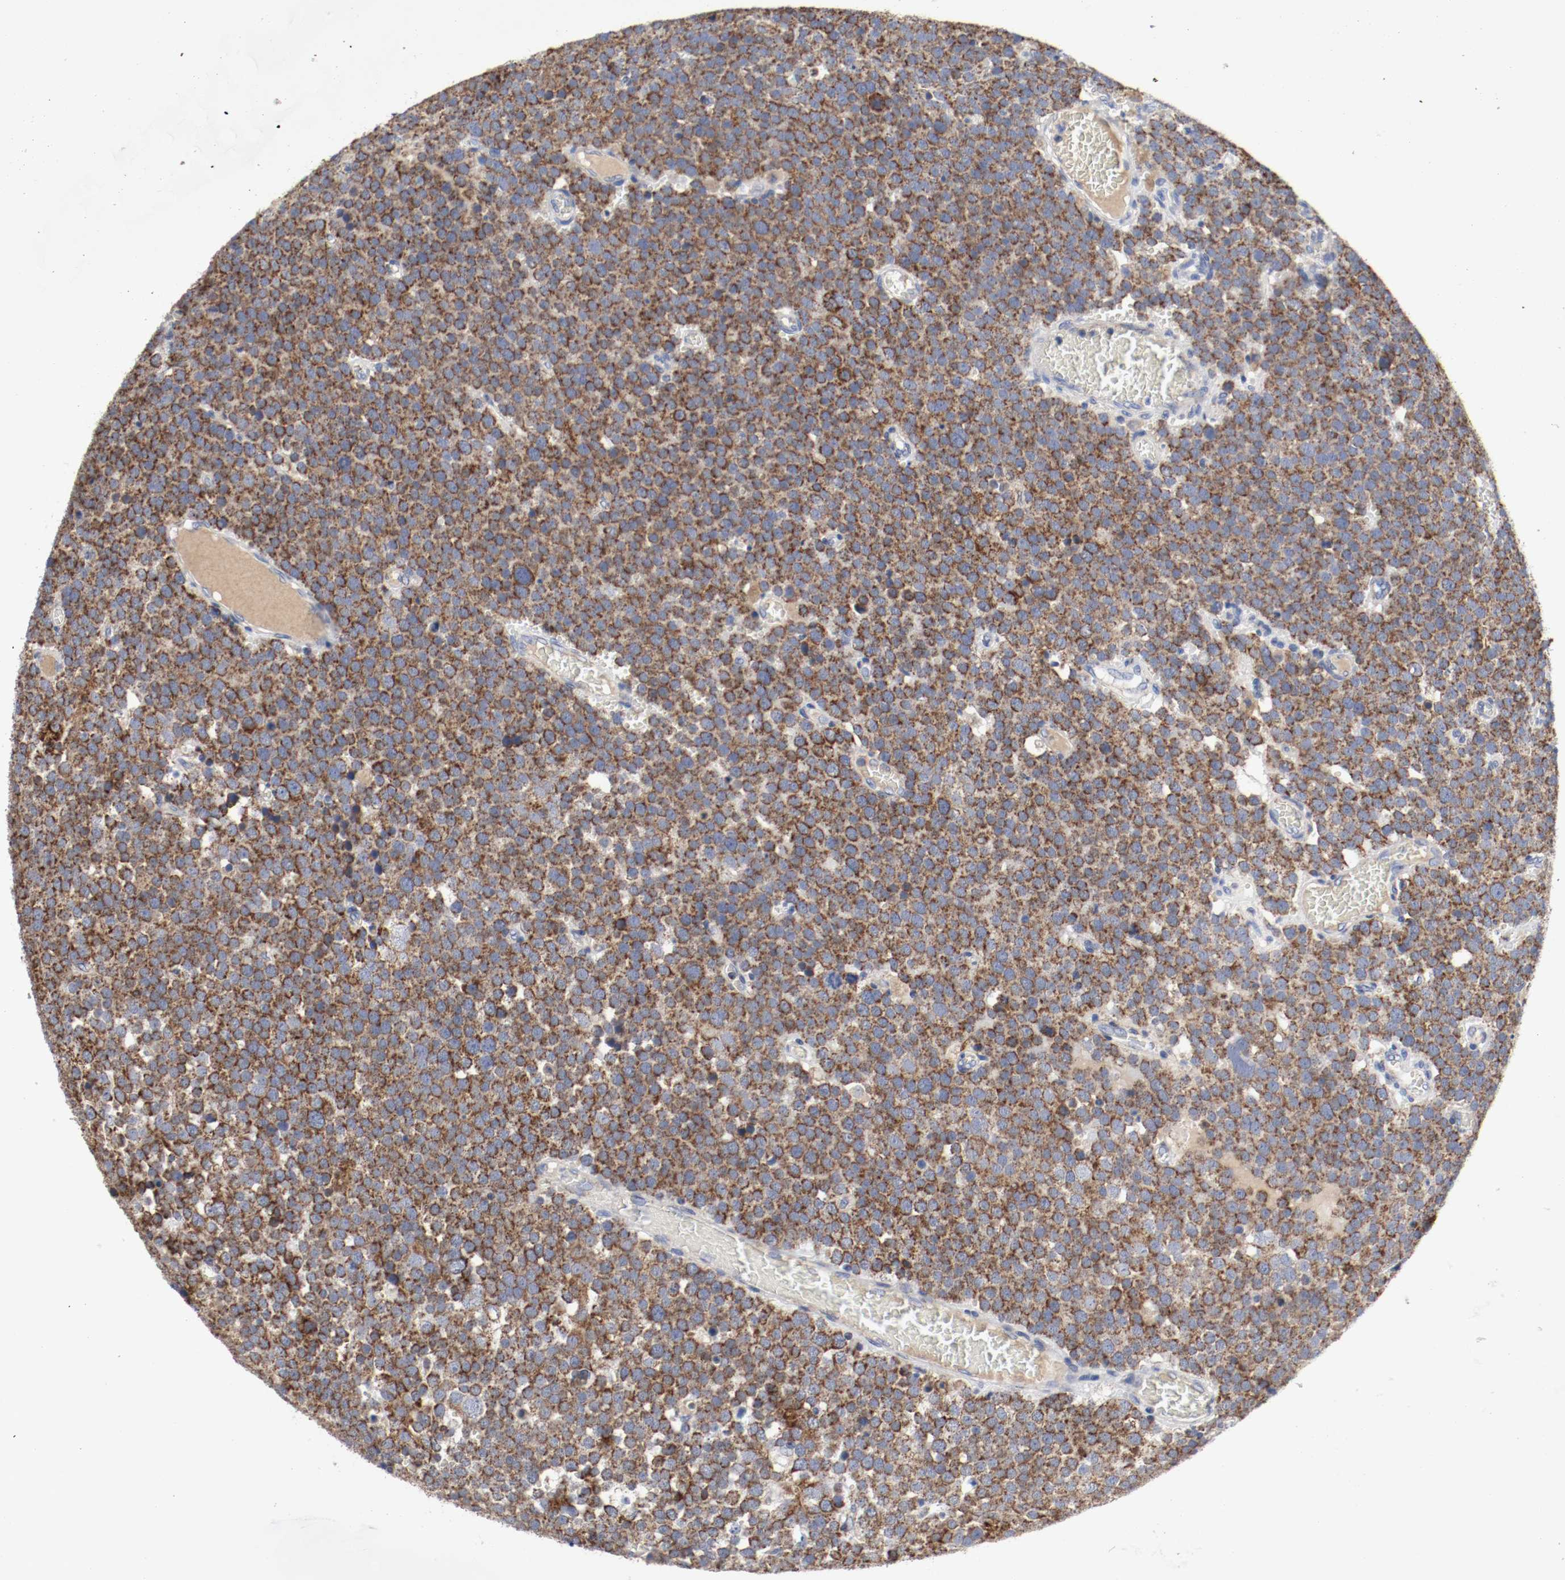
{"staining": {"intensity": "moderate", "quantity": ">75%", "location": "cytoplasmic/membranous"}, "tissue": "testis cancer", "cell_type": "Tumor cells", "image_type": "cancer", "snomed": [{"axis": "morphology", "description": "Seminoma, NOS"}, {"axis": "topography", "description": "Testis"}], "caption": "Testis cancer (seminoma) was stained to show a protein in brown. There is medium levels of moderate cytoplasmic/membranous staining in approximately >75% of tumor cells.", "gene": "AFG3L2", "patient": {"sex": "male", "age": 71}}